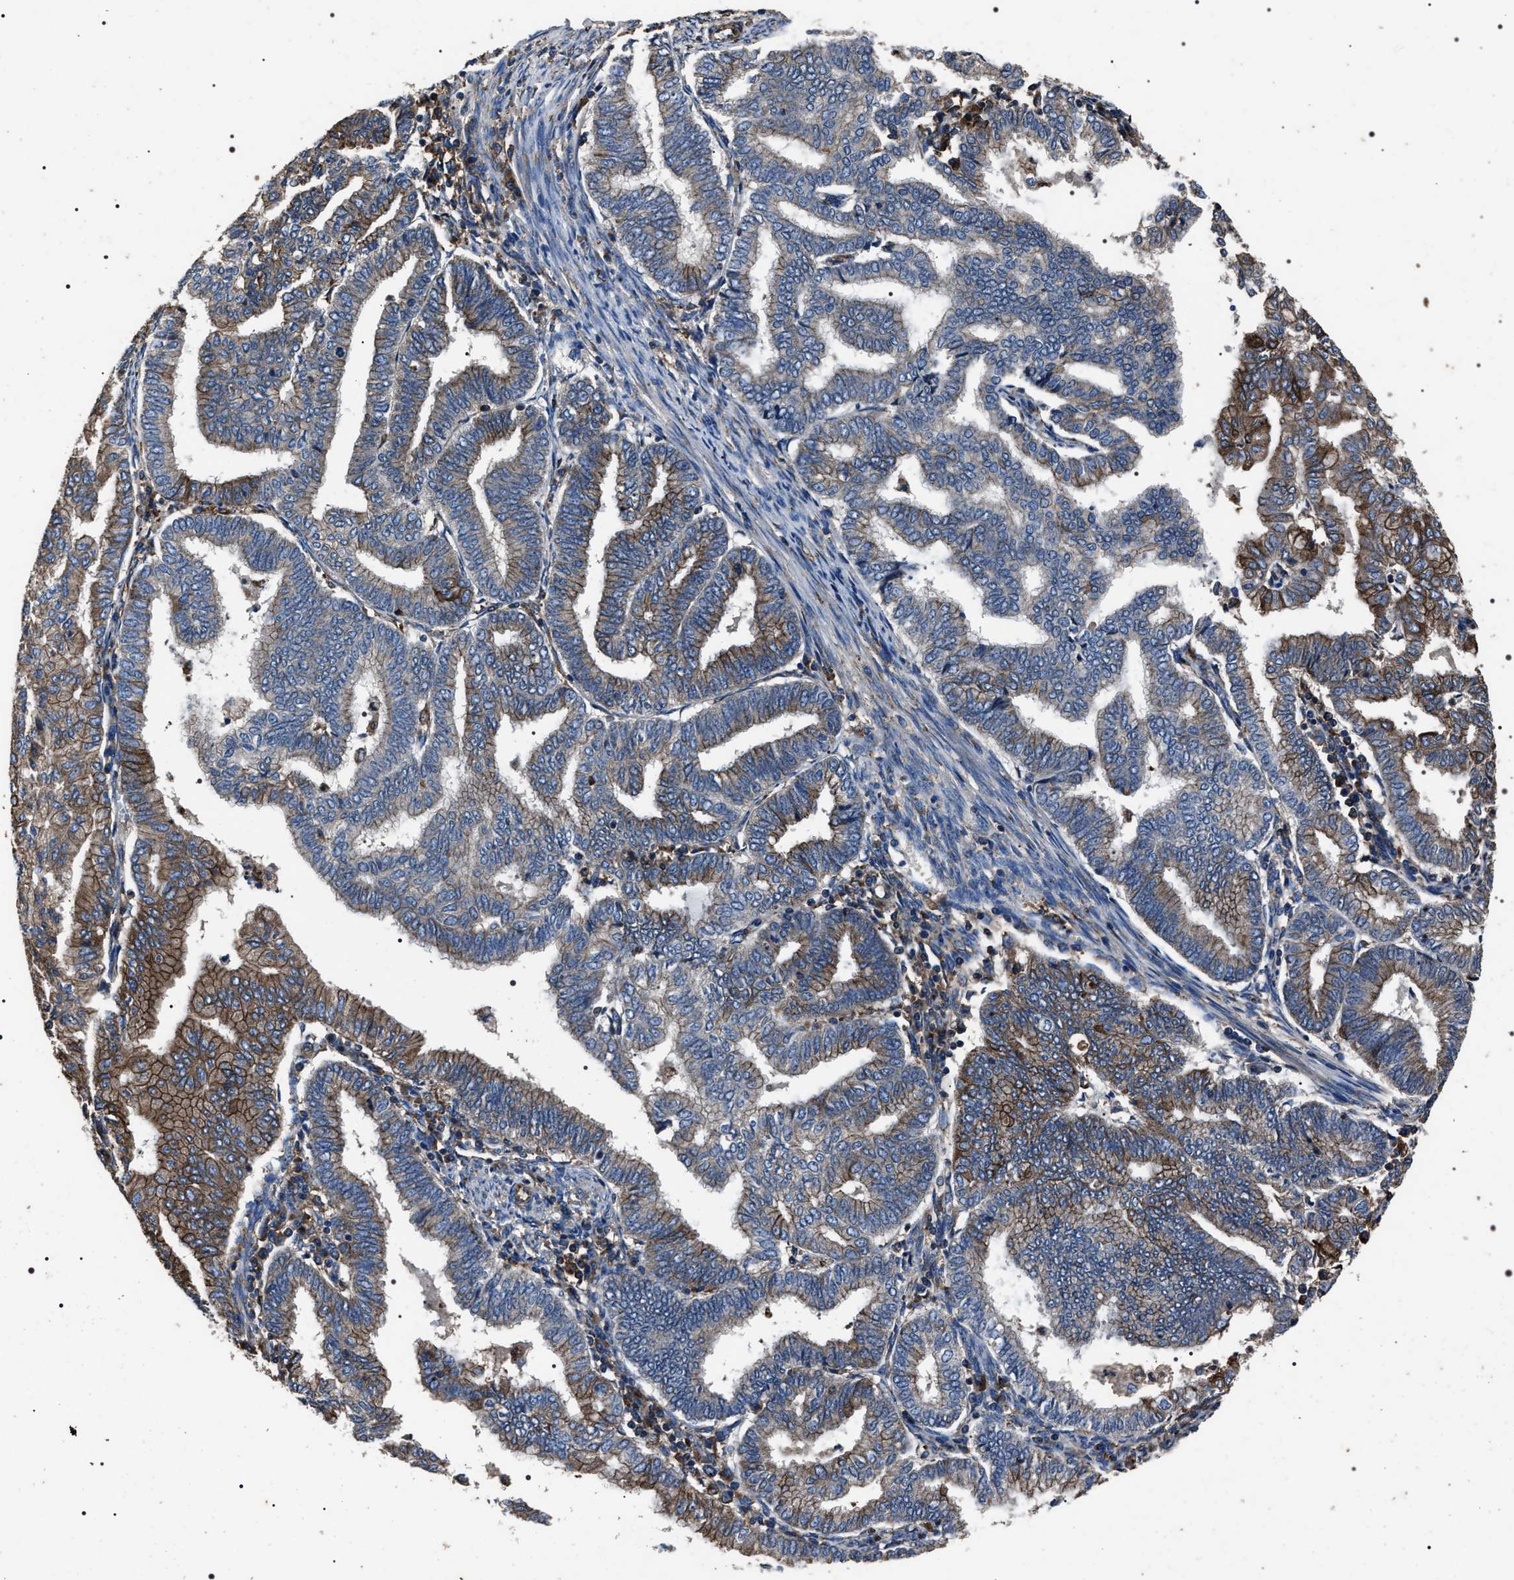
{"staining": {"intensity": "moderate", "quantity": "25%-75%", "location": "cytoplasmic/membranous"}, "tissue": "endometrial cancer", "cell_type": "Tumor cells", "image_type": "cancer", "snomed": [{"axis": "morphology", "description": "Polyp, NOS"}, {"axis": "morphology", "description": "Adenocarcinoma, NOS"}, {"axis": "morphology", "description": "Adenoma, NOS"}, {"axis": "topography", "description": "Endometrium"}], "caption": "An immunohistochemistry (IHC) photomicrograph of neoplastic tissue is shown. Protein staining in brown highlights moderate cytoplasmic/membranous positivity in endometrial polyp within tumor cells. The protein of interest is shown in brown color, while the nuclei are stained blue.", "gene": "HSCB", "patient": {"sex": "female", "age": 79}}